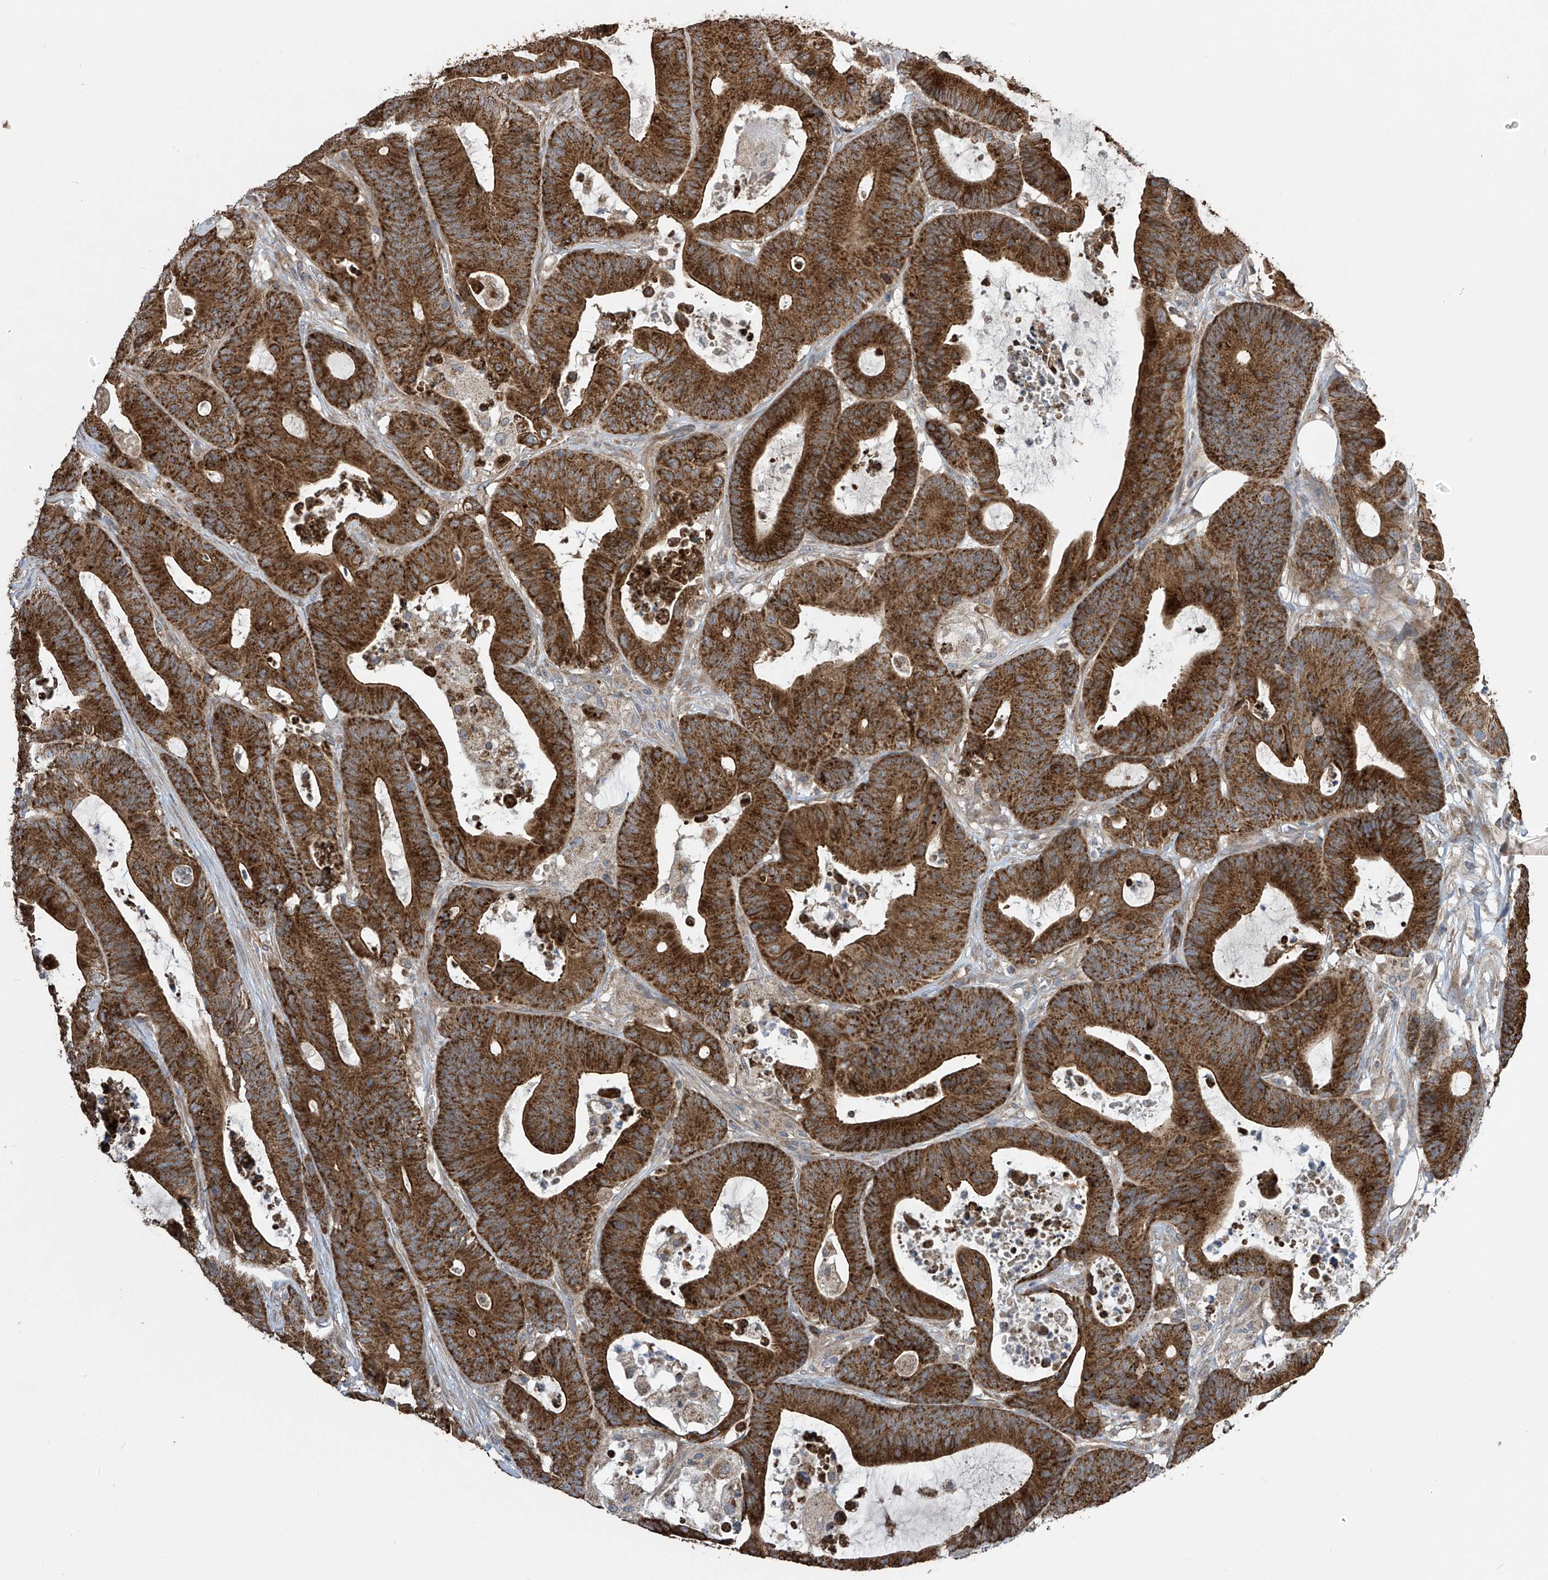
{"staining": {"intensity": "strong", "quantity": ">75%", "location": "cytoplasmic/membranous"}, "tissue": "colorectal cancer", "cell_type": "Tumor cells", "image_type": "cancer", "snomed": [{"axis": "morphology", "description": "Adenocarcinoma, NOS"}, {"axis": "topography", "description": "Colon"}], "caption": "Strong cytoplasmic/membranous positivity is seen in about >75% of tumor cells in colorectal cancer (adenocarcinoma). Ihc stains the protein of interest in brown and the nuclei are stained blue.", "gene": "PNPT1", "patient": {"sex": "female", "age": 84}}